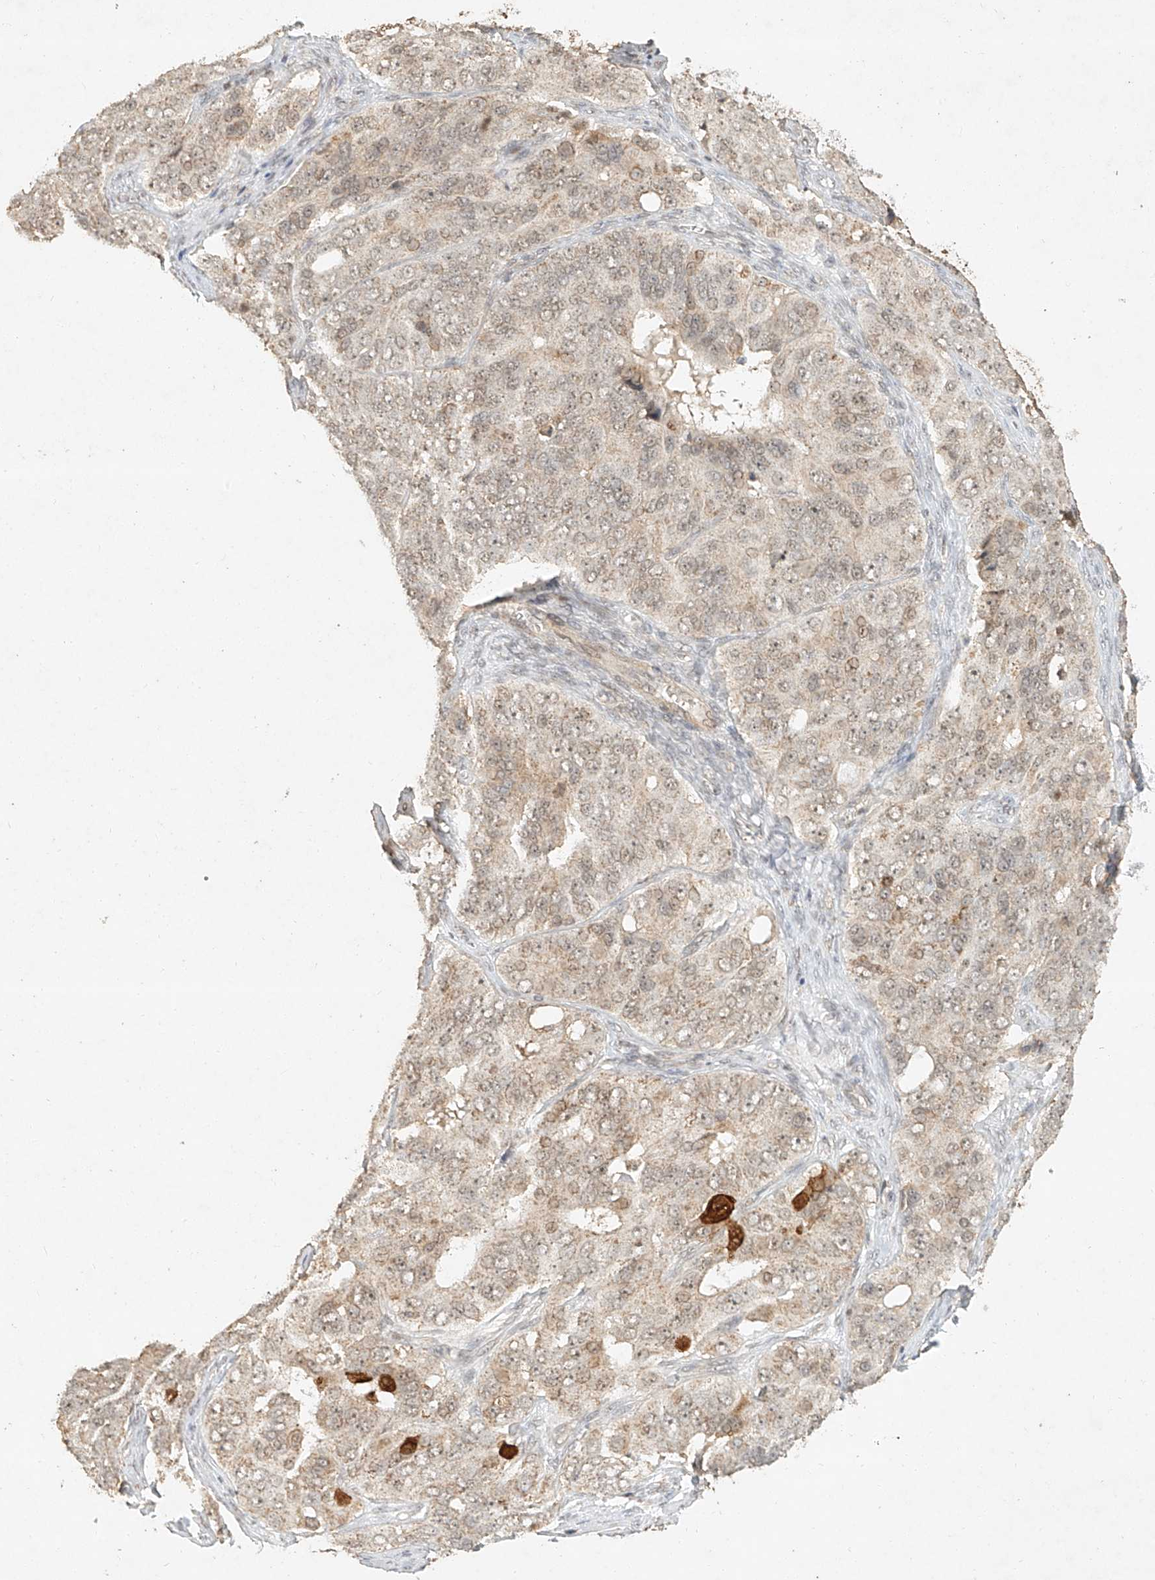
{"staining": {"intensity": "weak", "quantity": ">75%", "location": "cytoplasmic/membranous,nuclear"}, "tissue": "ovarian cancer", "cell_type": "Tumor cells", "image_type": "cancer", "snomed": [{"axis": "morphology", "description": "Carcinoma, endometroid"}, {"axis": "topography", "description": "Ovary"}], "caption": "Immunohistochemical staining of human ovarian cancer demonstrates low levels of weak cytoplasmic/membranous and nuclear positivity in approximately >75% of tumor cells.", "gene": "CXorf58", "patient": {"sex": "female", "age": 51}}